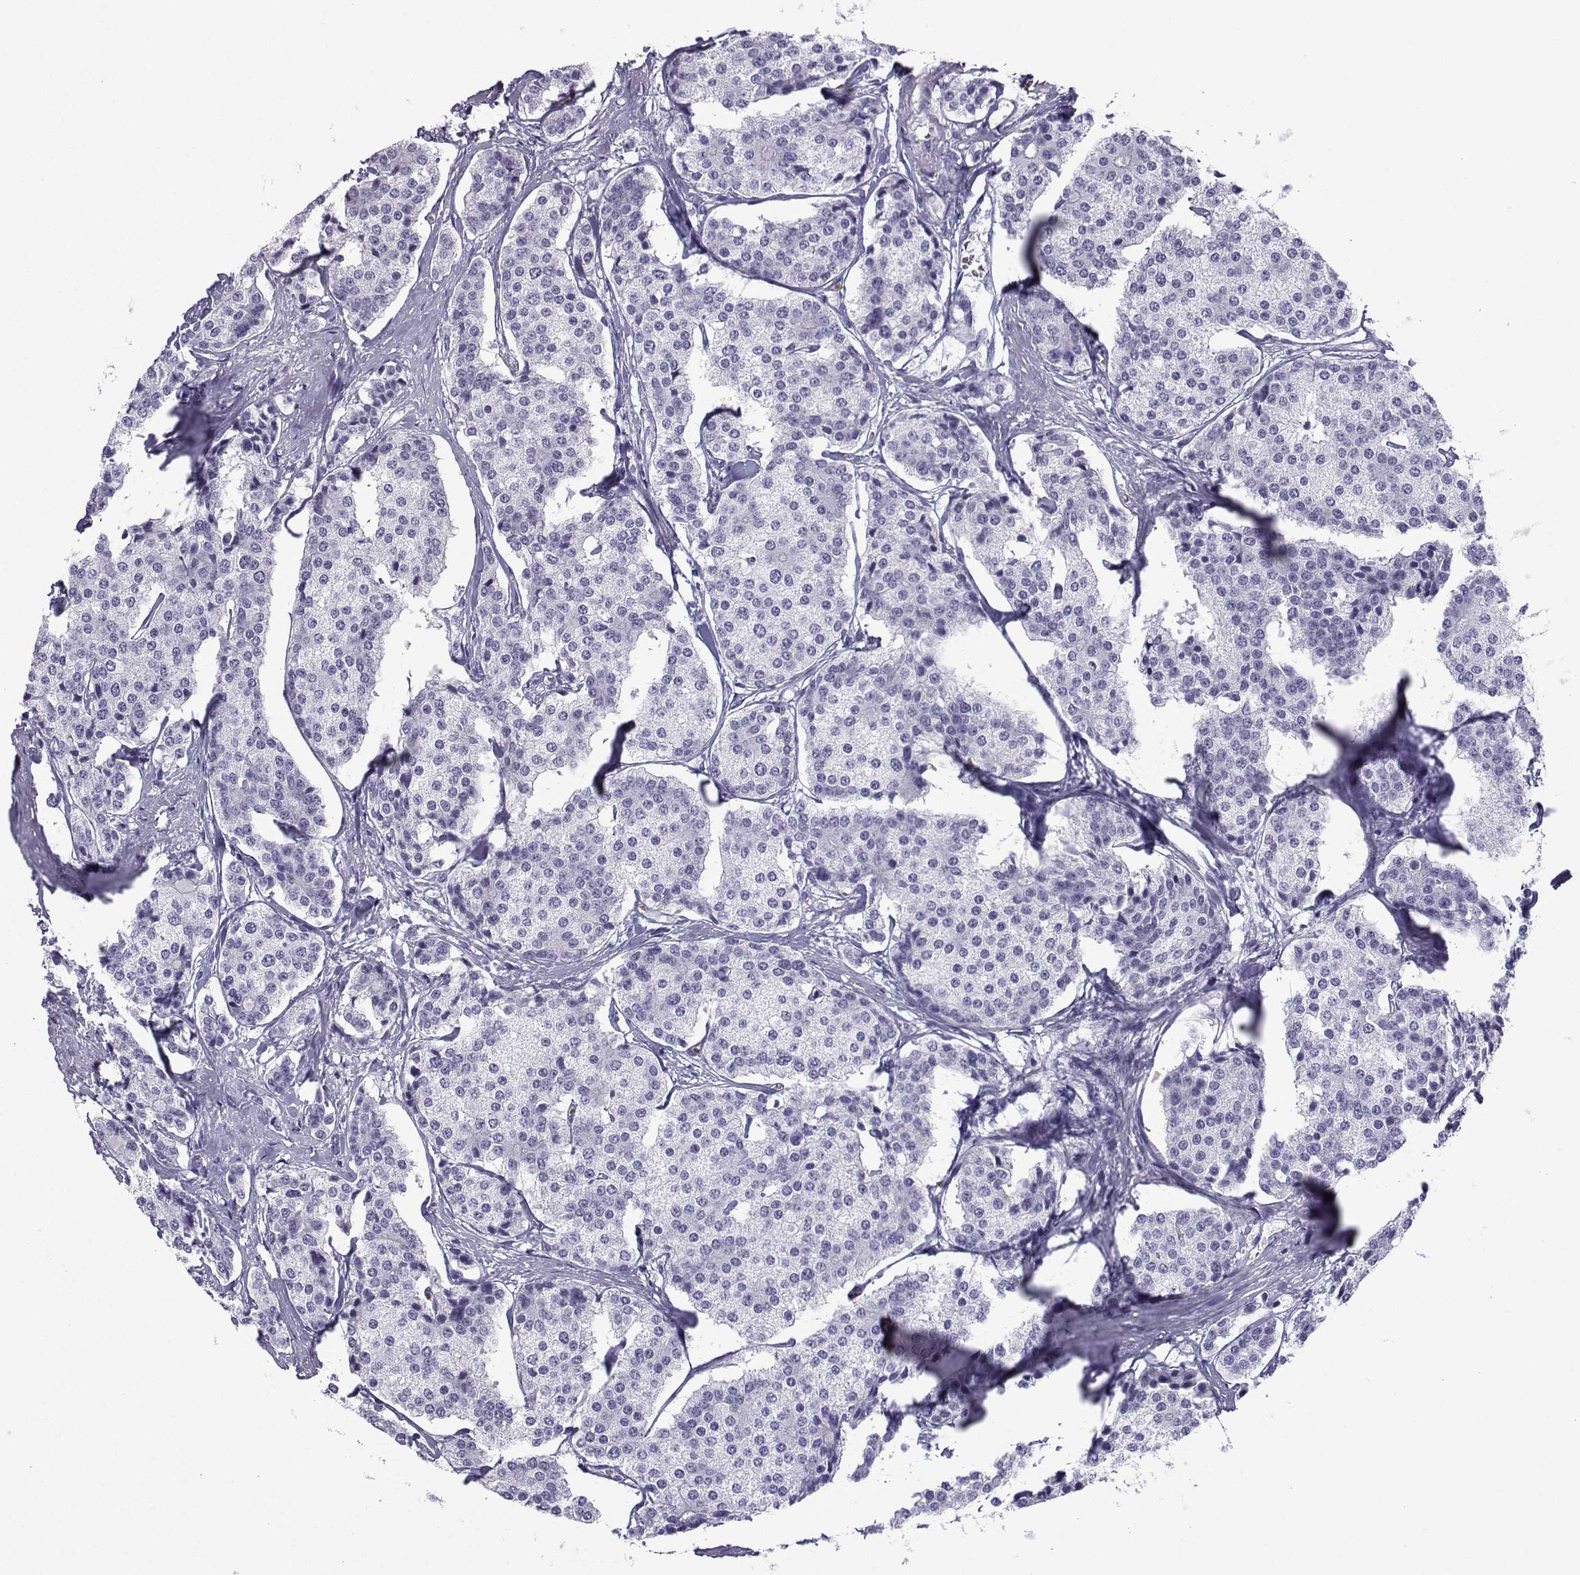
{"staining": {"intensity": "negative", "quantity": "none", "location": "none"}, "tissue": "carcinoid", "cell_type": "Tumor cells", "image_type": "cancer", "snomed": [{"axis": "morphology", "description": "Carcinoid, malignant, NOS"}, {"axis": "topography", "description": "Small intestine"}], "caption": "An image of carcinoid (malignant) stained for a protein demonstrates no brown staining in tumor cells. The staining was performed using DAB (3,3'-diaminobenzidine) to visualize the protein expression in brown, while the nuclei were stained in blue with hematoxylin (Magnification: 20x).", "gene": "TRIM46", "patient": {"sex": "female", "age": 65}}